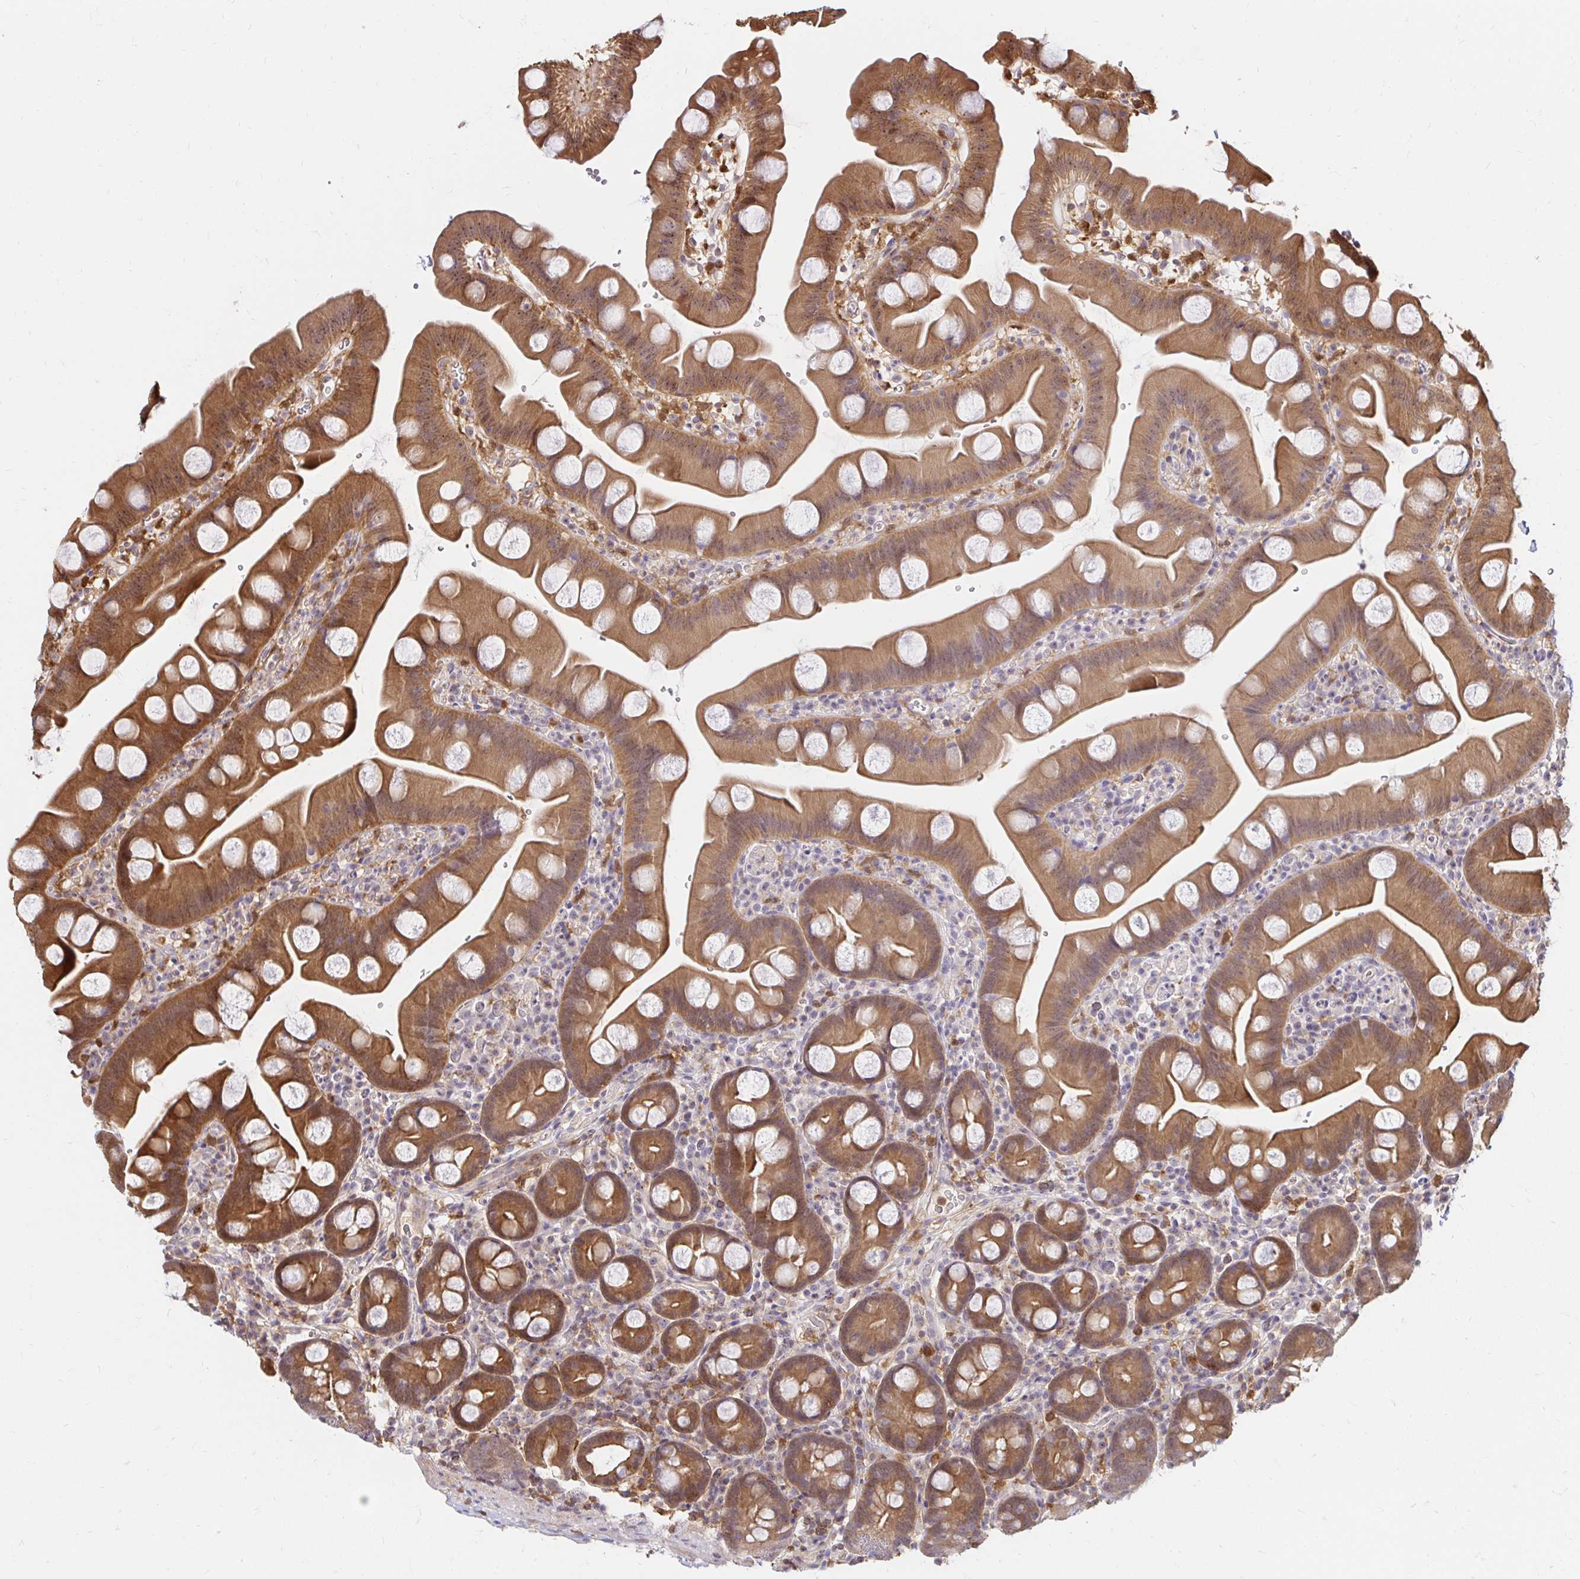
{"staining": {"intensity": "moderate", "quantity": ">75%", "location": "cytoplasmic/membranous"}, "tissue": "small intestine", "cell_type": "Glandular cells", "image_type": "normal", "snomed": [{"axis": "morphology", "description": "Normal tissue, NOS"}, {"axis": "topography", "description": "Small intestine"}], "caption": "Moderate cytoplasmic/membranous expression is present in about >75% of glandular cells in unremarkable small intestine.", "gene": "PYCARD", "patient": {"sex": "female", "age": 68}}